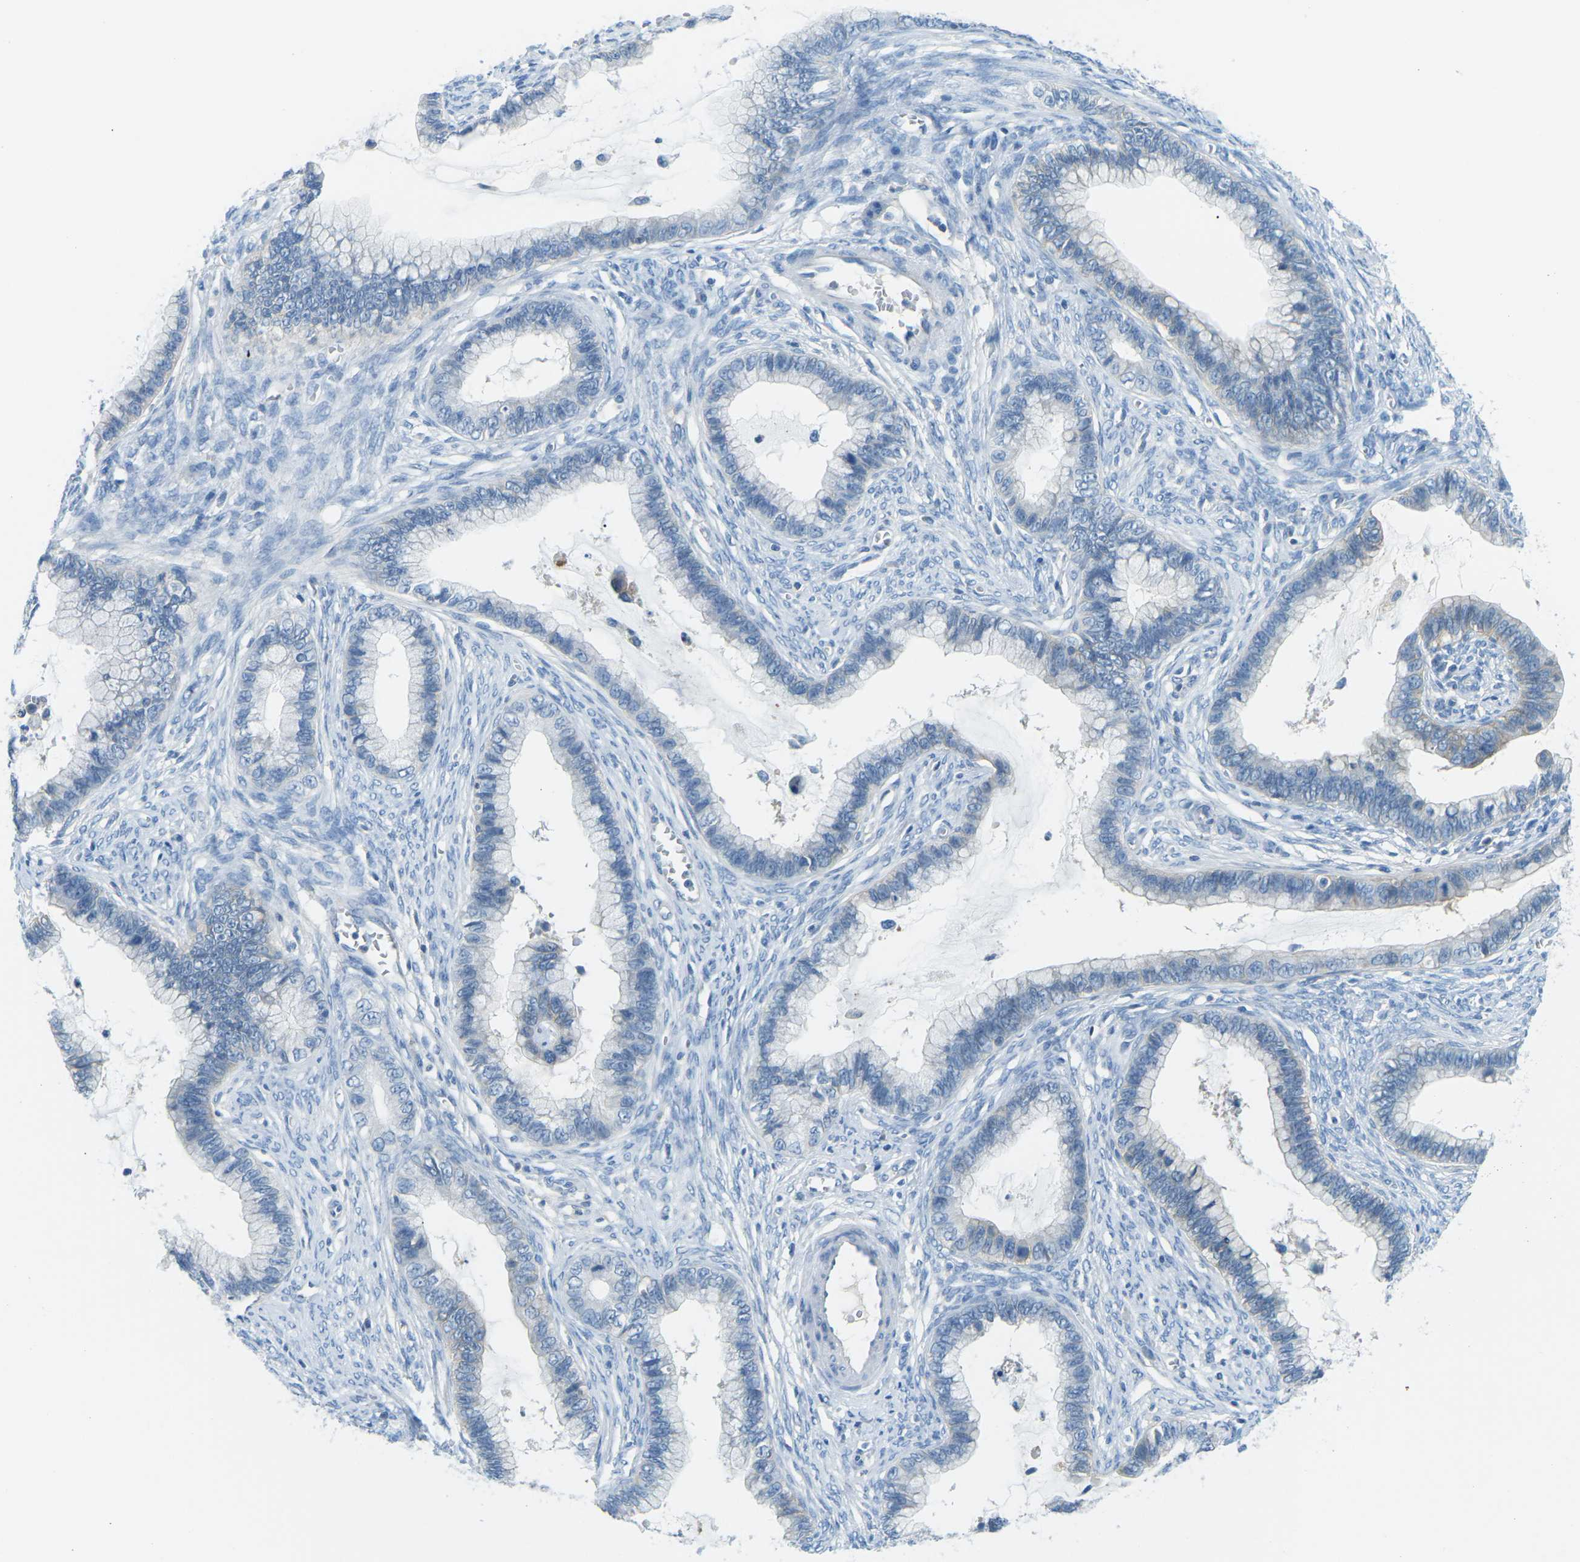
{"staining": {"intensity": "negative", "quantity": "none", "location": "none"}, "tissue": "cervical cancer", "cell_type": "Tumor cells", "image_type": "cancer", "snomed": [{"axis": "morphology", "description": "Adenocarcinoma, NOS"}, {"axis": "topography", "description": "Cervix"}], "caption": "Cervical cancer (adenocarcinoma) stained for a protein using immunohistochemistry (IHC) shows no expression tumor cells.", "gene": "CD47", "patient": {"sex": "female", "age": 44}}